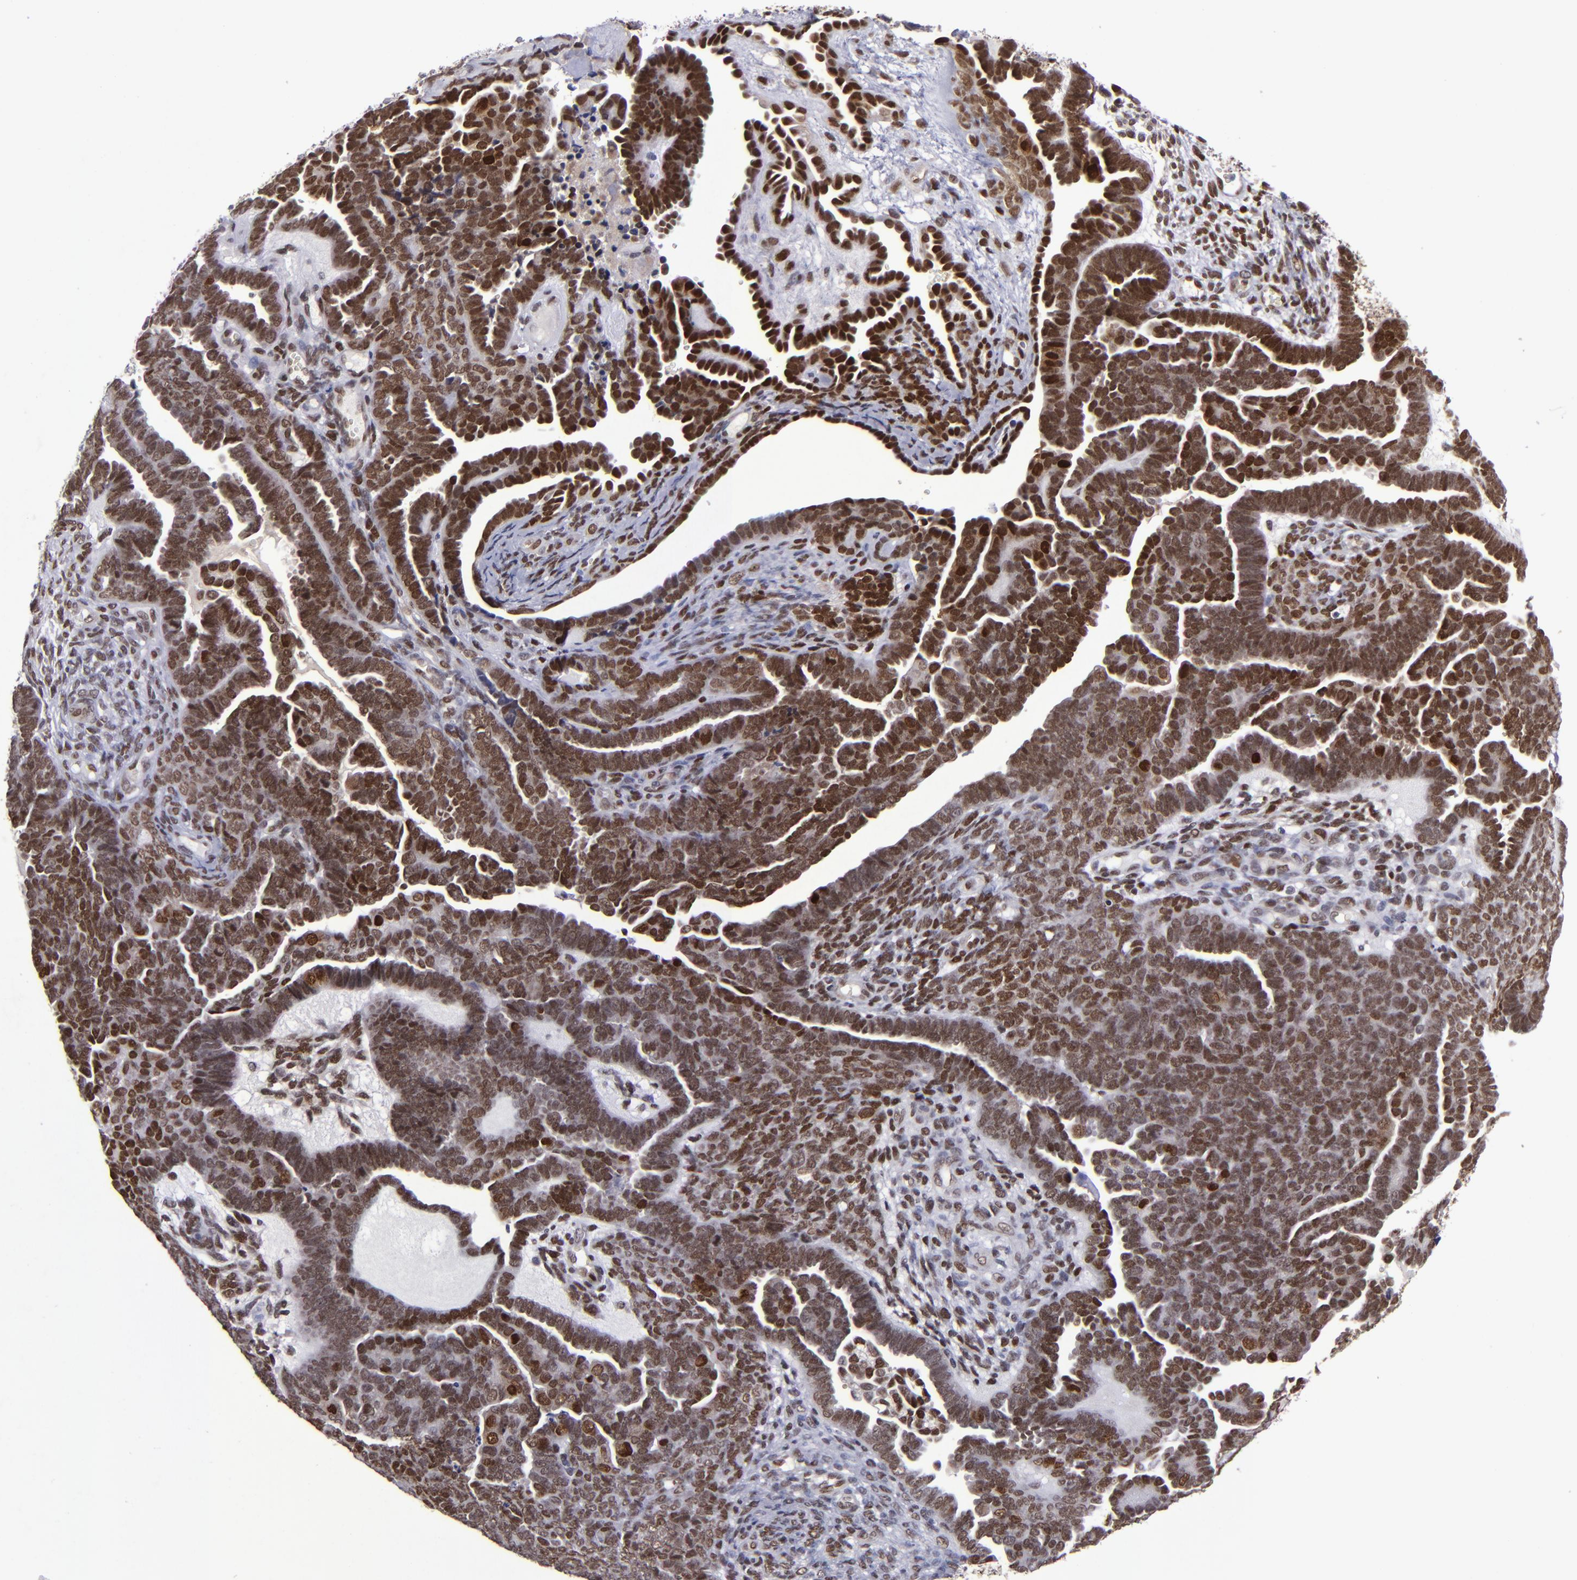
{"staining": {"intensity": "strong", "quantity": ">75%", "location": "cytoplasmic/membranous,nuclear"}, "tissue": "endometrial cancer", "cell_type": "Tumor cells", "image_type": "cancer", "snomed": [{"axis": "morphology", "description": "Neoplasm, malignant, NOS"}, {"axis": "topography", "description": "Endometrium"}], "caption": "Brown immunohistochemical staining in human endometrial cancer exhibits strong cytoplasmic/membranous and nuclear expression in about >75% of tumor cells. The protein of interest is stained brown, and the nuclei are stained in blue (DAB (3,3'-diaminobenzidine) IHC with brightfield microscopy, high magnification).", "gene": "MGMT", "patient": {"sex": "female", "age": 74}}